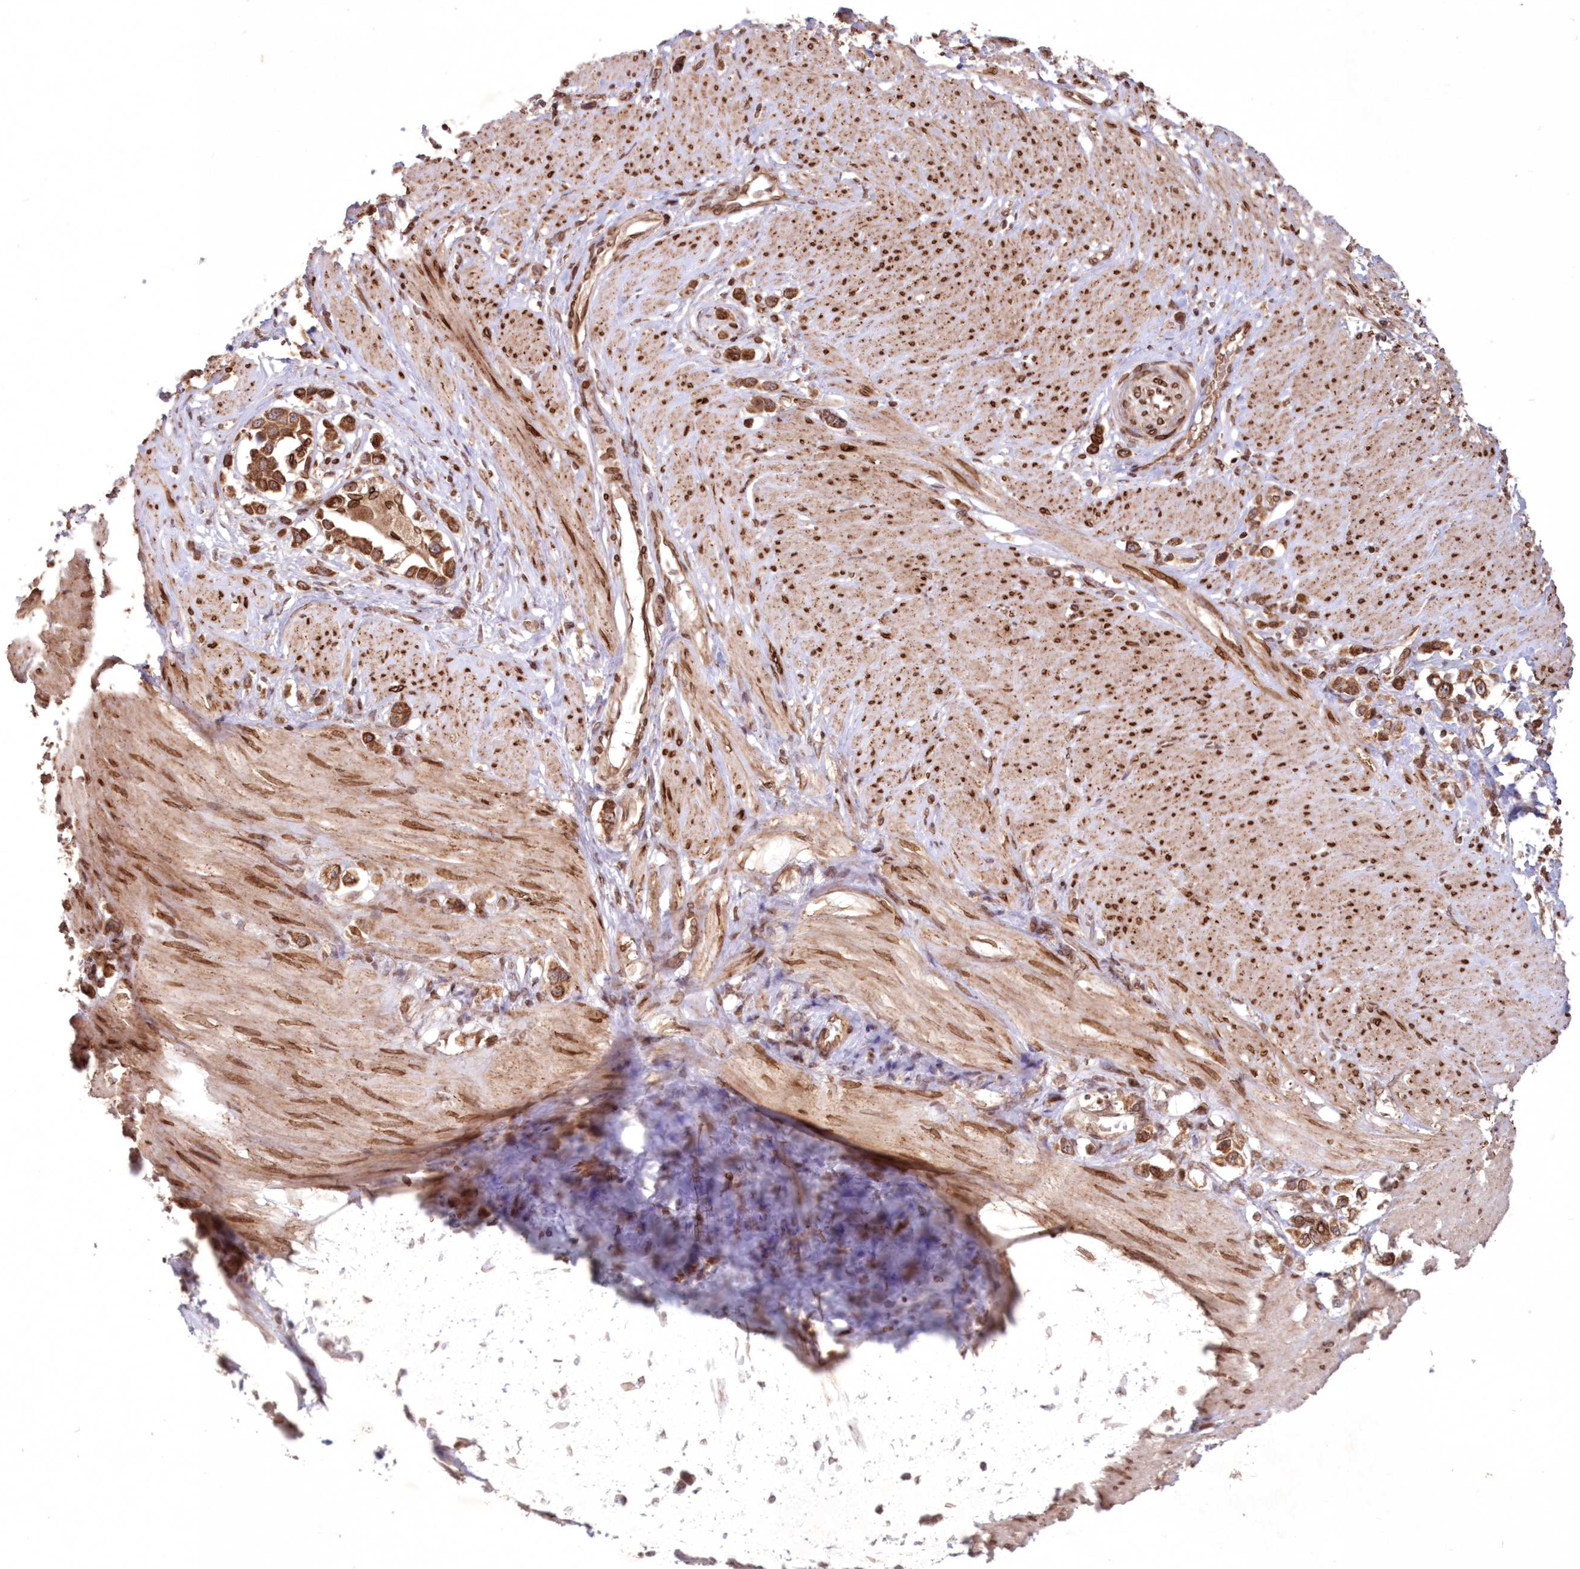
{"staining": {"intensity": "moderate", "quantity": ">75%", "location": "cytoplasmic/membranous,nuclear"}, "tissue": "stomach cancer", "cell_type": "Tumor cells", "image_type": "cancer", "snomed": [{"axis": "morphology", "description": "Adenocarcinoma, NOS"}, {"axis": "topography", "description": "Stomach"}], "caption": "Tumor cells display medium levels of moderate cytoplasmic/membranous and nuclear positivity in approximately >75% of cells in human stomach cancer. Ihc stains the protein of interest in brown and the nuclei are stained blue.", "gene": "DNAJC27", "patient": {"sex": "female", "age": 65}}